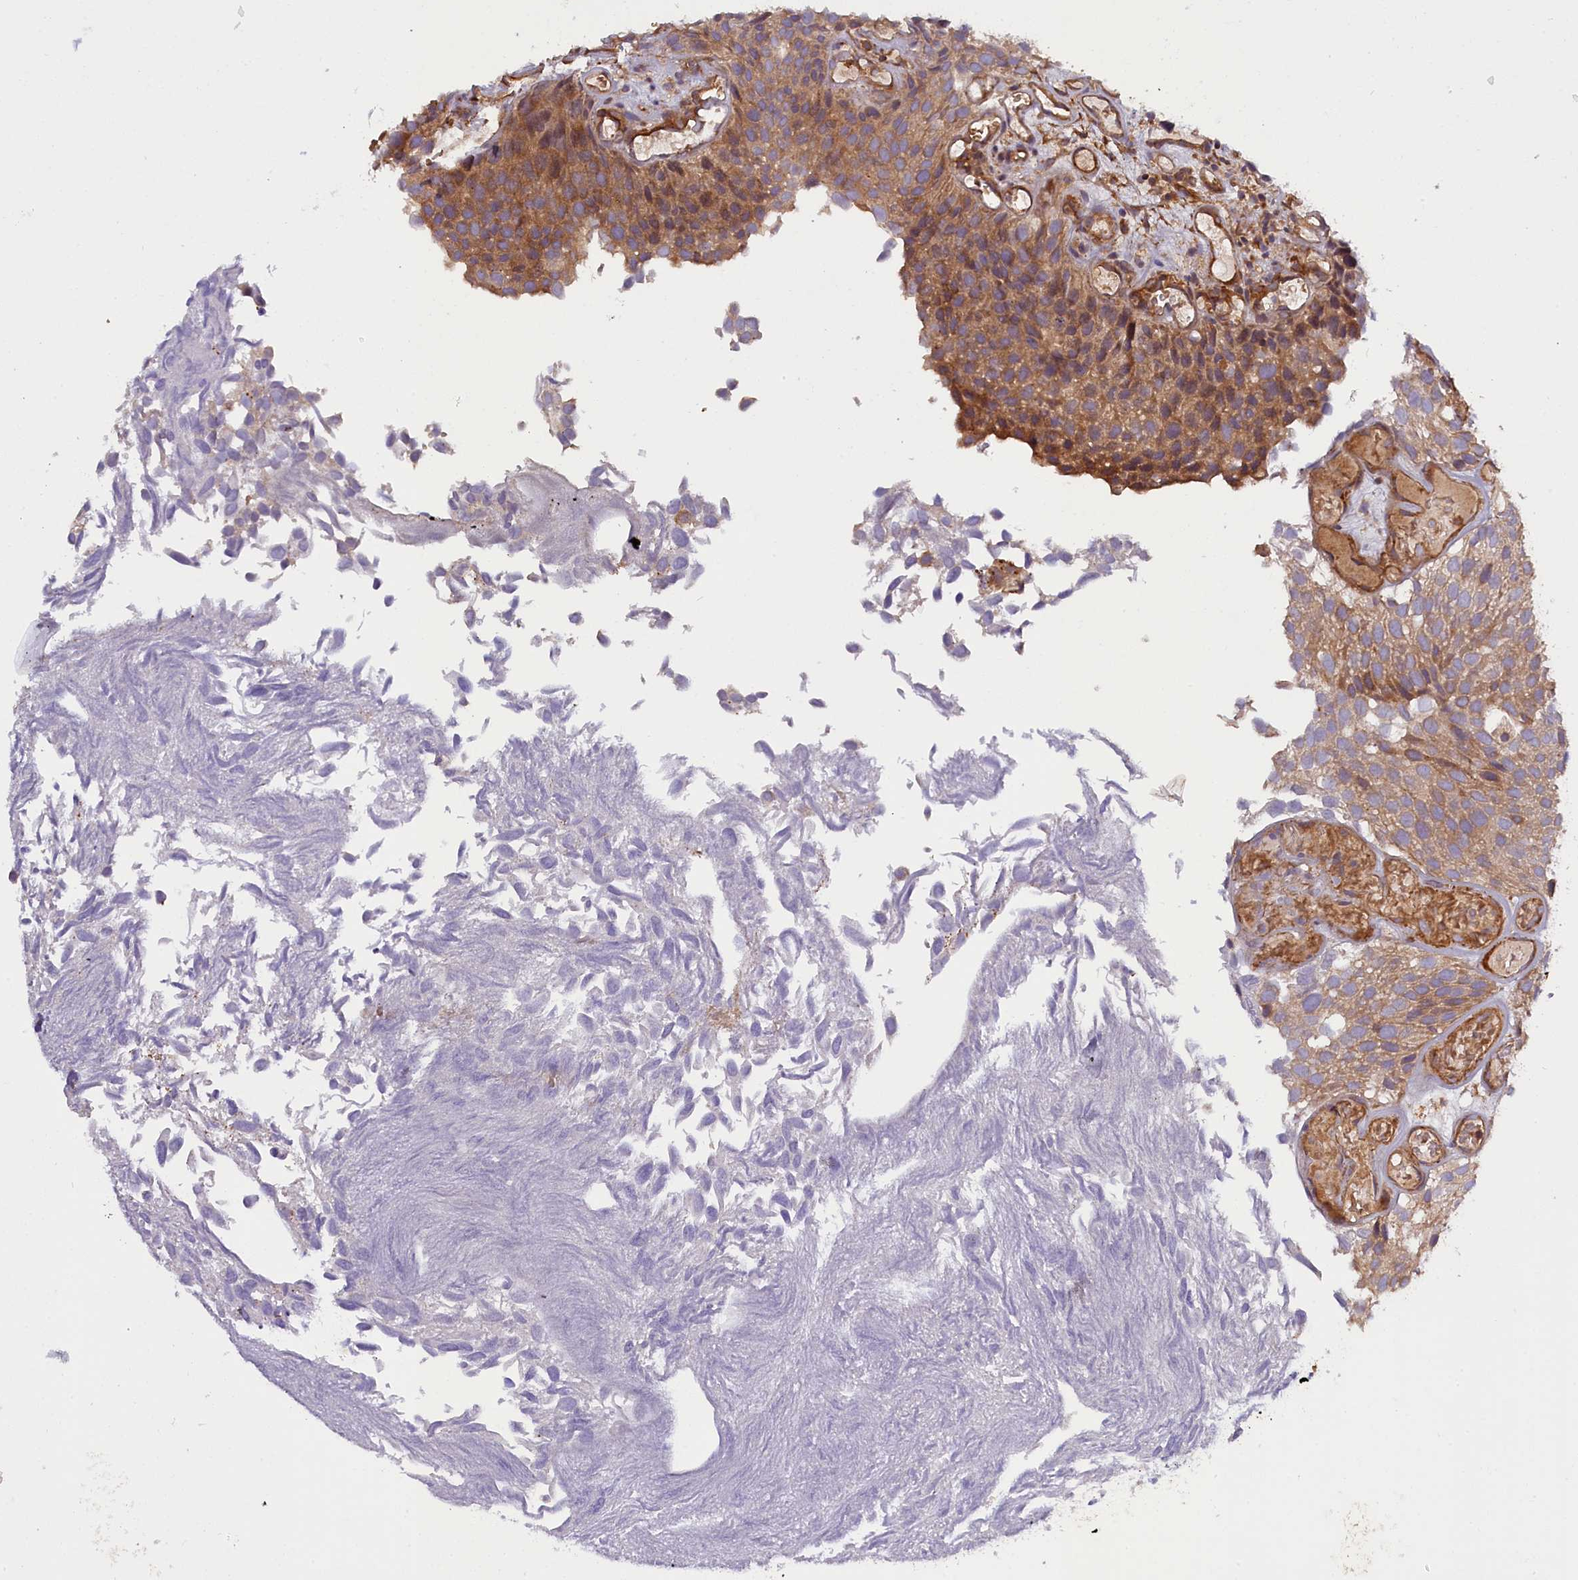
{"staining": {"intensity": "moderate", "quantity": ">75%", "location": "cytoplasmic/membranous"}, "tissue": "urothelial cancer", "cell_type": "Tumor cells", "image_type": "cancer", "snomed": [{"axis": "morphology", "description": "Urothelial carcinoma, Low grade"}, {"axis": "topography", "description": "Urinary bladder"}], "caption": "The image displays immunohistochemical staining of urothelial cancer. There is moderate cytoplasmic/membranous positivity is present in approximately >75% of tumor cells. Immunohistochemistry stains the protein of interest in brown and the nuclei are stained blue.", "gene": "FUZ", "patient": {"sex": "male", "age": 89}}